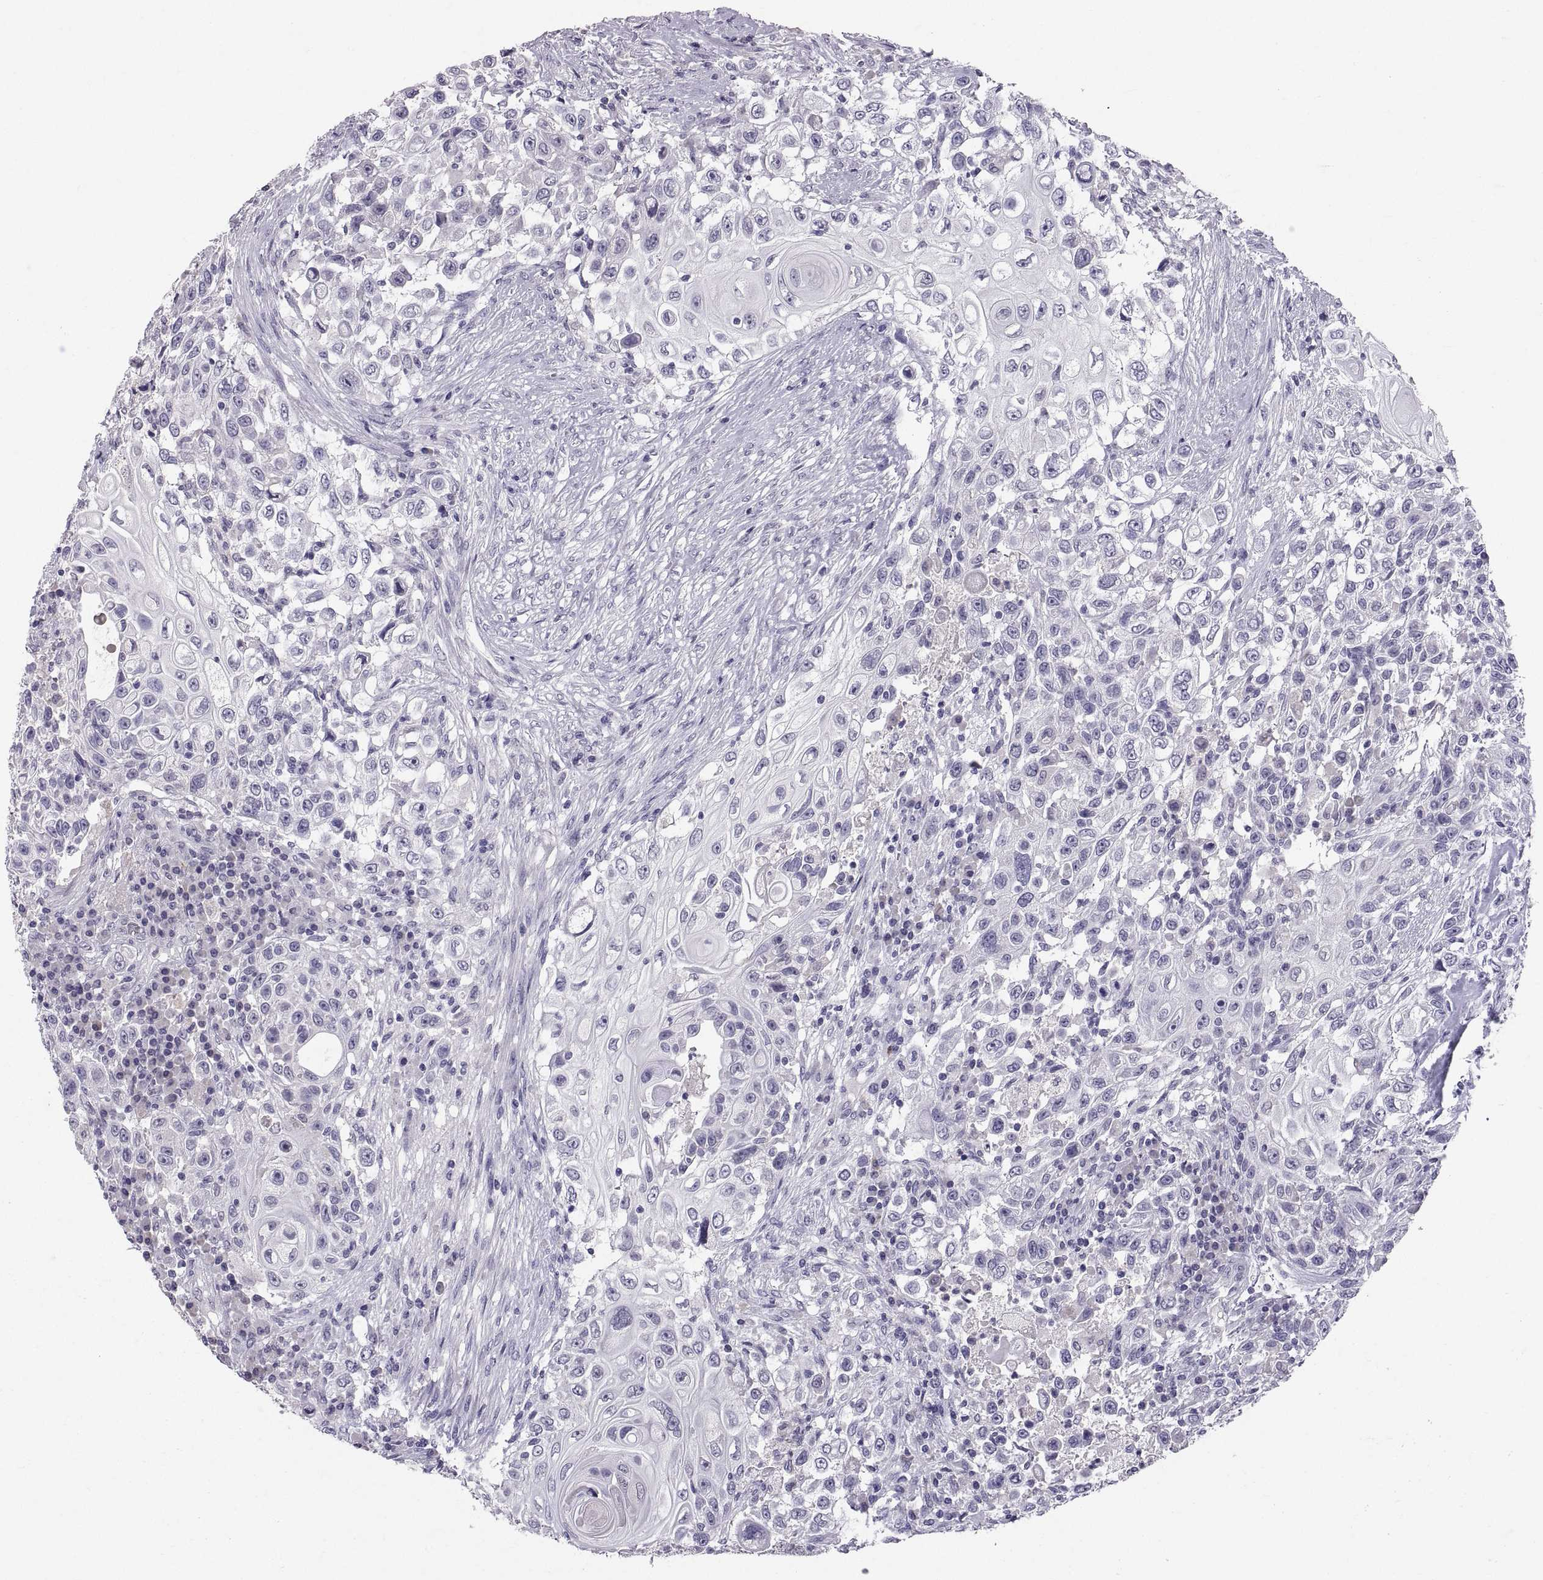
{"staining": {"intensity": "negative", "quantity": "none", "location": "none"}, "tissue": "urothelial cancer", "cell_type": "Tumor cells", "image_type": "cancer", "snomed": [{"axis": "morphology", "description": "Urothelial carcinoma, High grade"}, {"axis": "topography", "description": "Urinary bladder"}], "caption": "An IHC micrograph of urothelial carcinoma (high-grade) is shown. There is no staining in tumor cells of urothelial carcinoma (high-grade).", "gene": "PTN", "patient": {"sex": "female", "age": 56}}